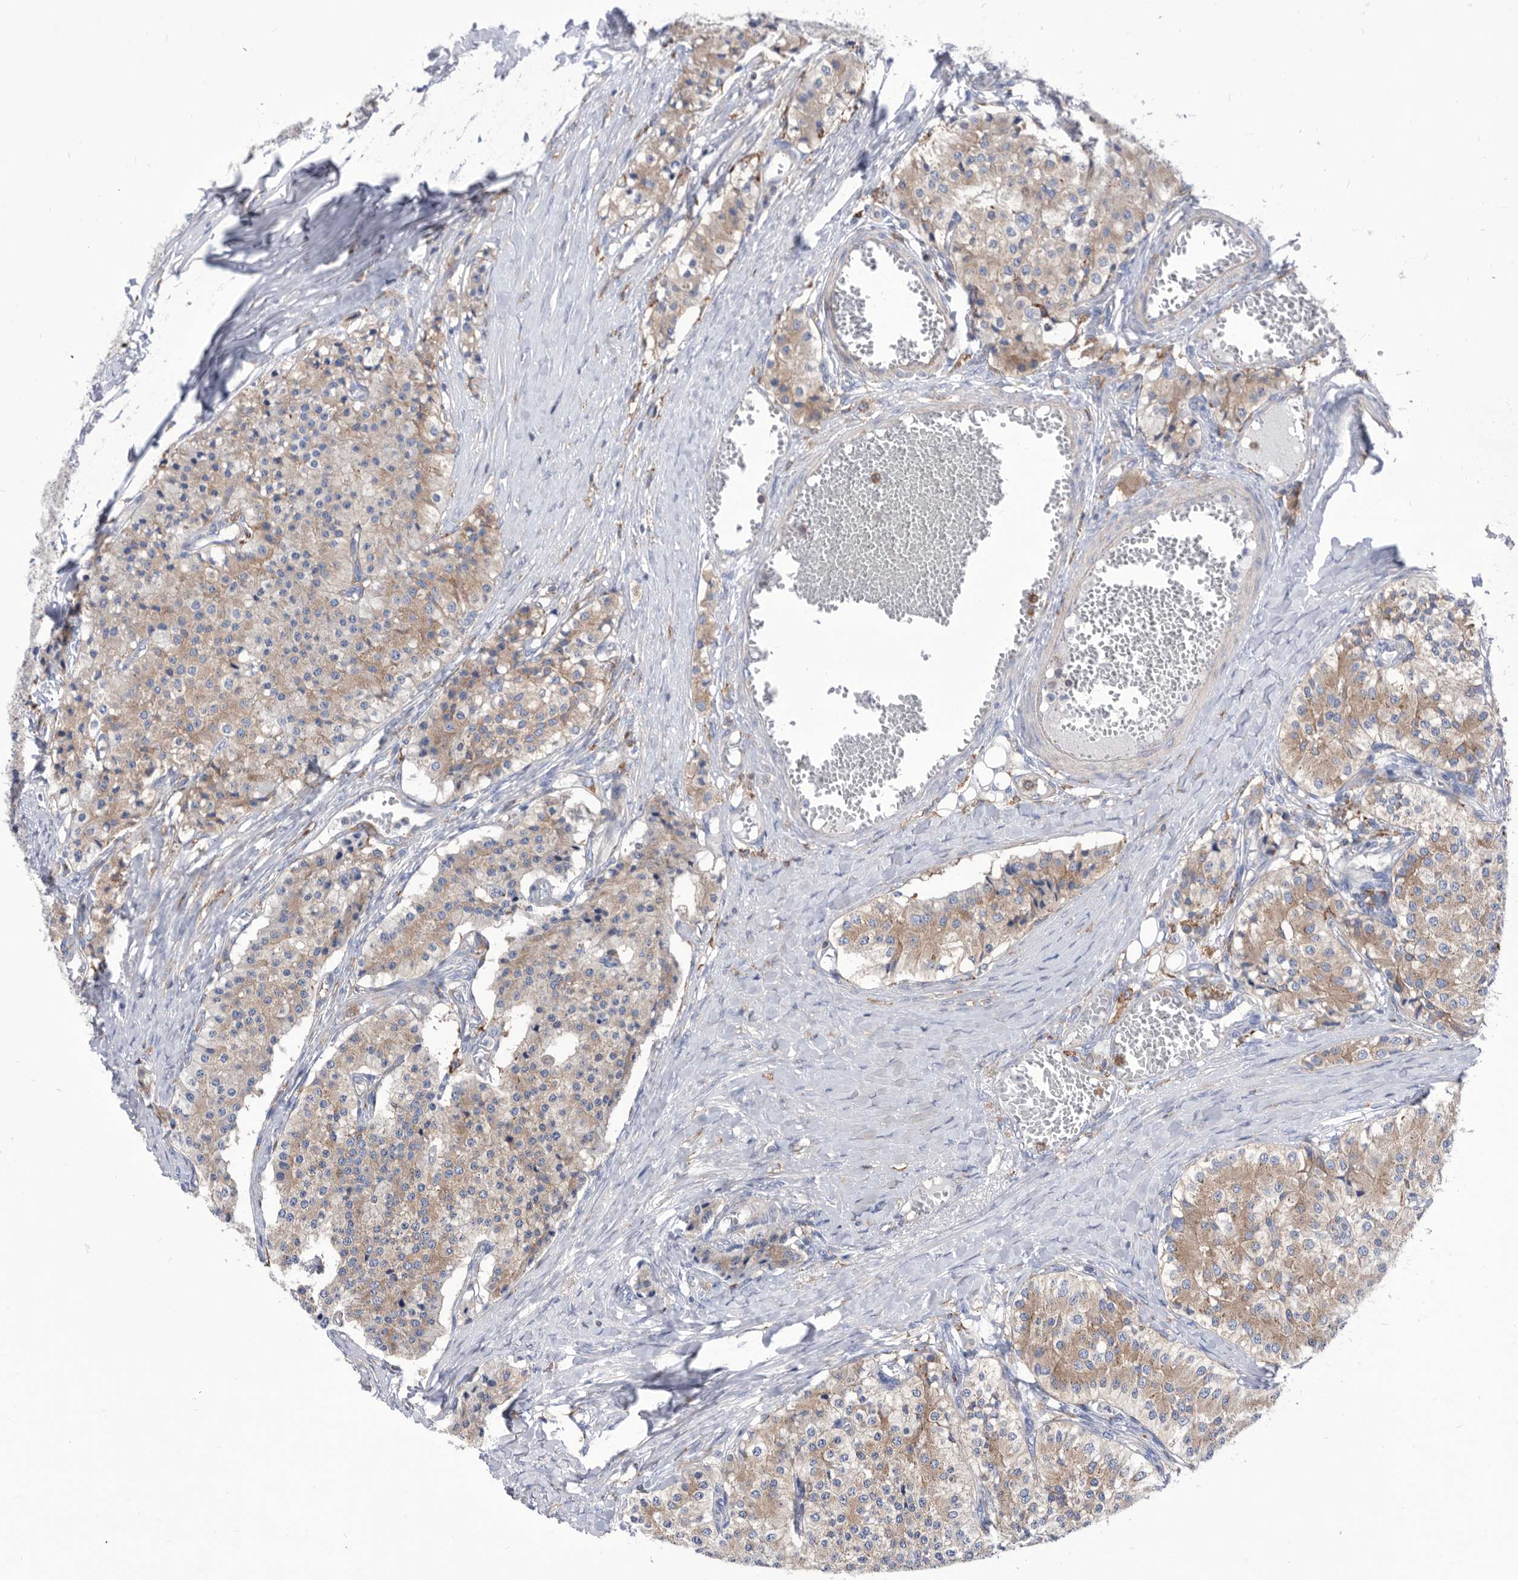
{"staining": {"intensity": "weak", "quantity": ">75%", "location": "cytoplasmic/membranous"}, "tissue": "carcinoid", "cell_type": "Tumor cells", "image_type": "cancer", "snomed": [{"axis": "morphology", "description": "Carcinoid, malignant, NOS"}, {"axis": "topography", "description": "Colon"}], "caption": "IHC of carcinoid exhibits low levels of weak cytoplasmic/membranous expression in about >75% of tumor cells.", "gene": "SMG7", "patient": {"sex": "female", "age": 52}}